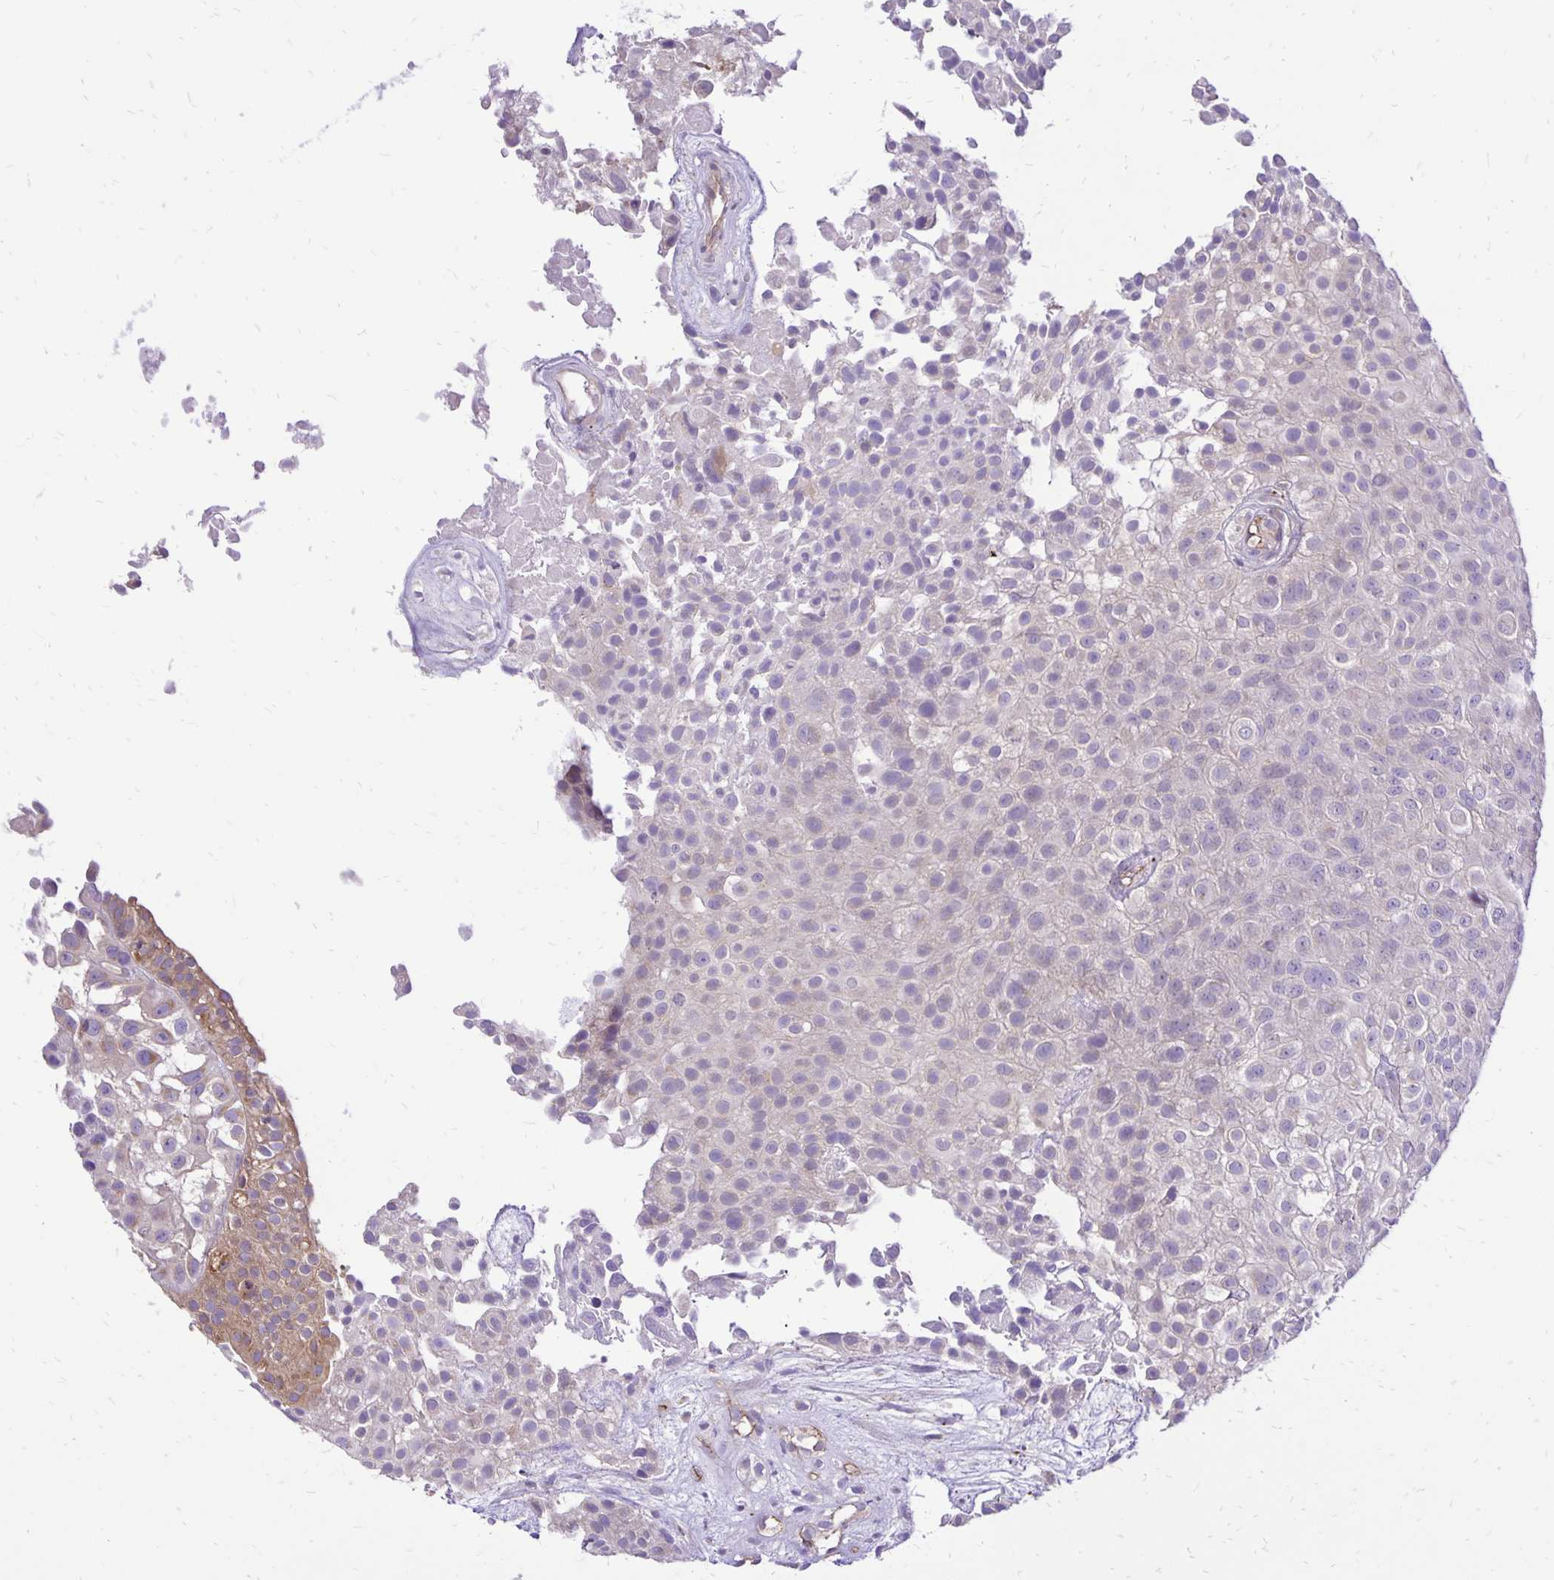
{"staining": {"intensity": "weak", "quantity": "<25%", "location": "cytoplasmic/membranous"}, "tissue": "urothelial cancer", "cell_type": "Tumor cells", "image_type": "cancer", "snomed": [{"axis": "morphology", "description": "Urothelial carcinoma, High grade"}, {"axis": "topography", "description": "Urinary bladder"}], "caption": "IHC photomicrograph of urothelial cancer stained for a protein (brown), which shows no positivity in tumor cells.", "gene": "EIF5A", "patient": {"sex": "male", "age": 56}}